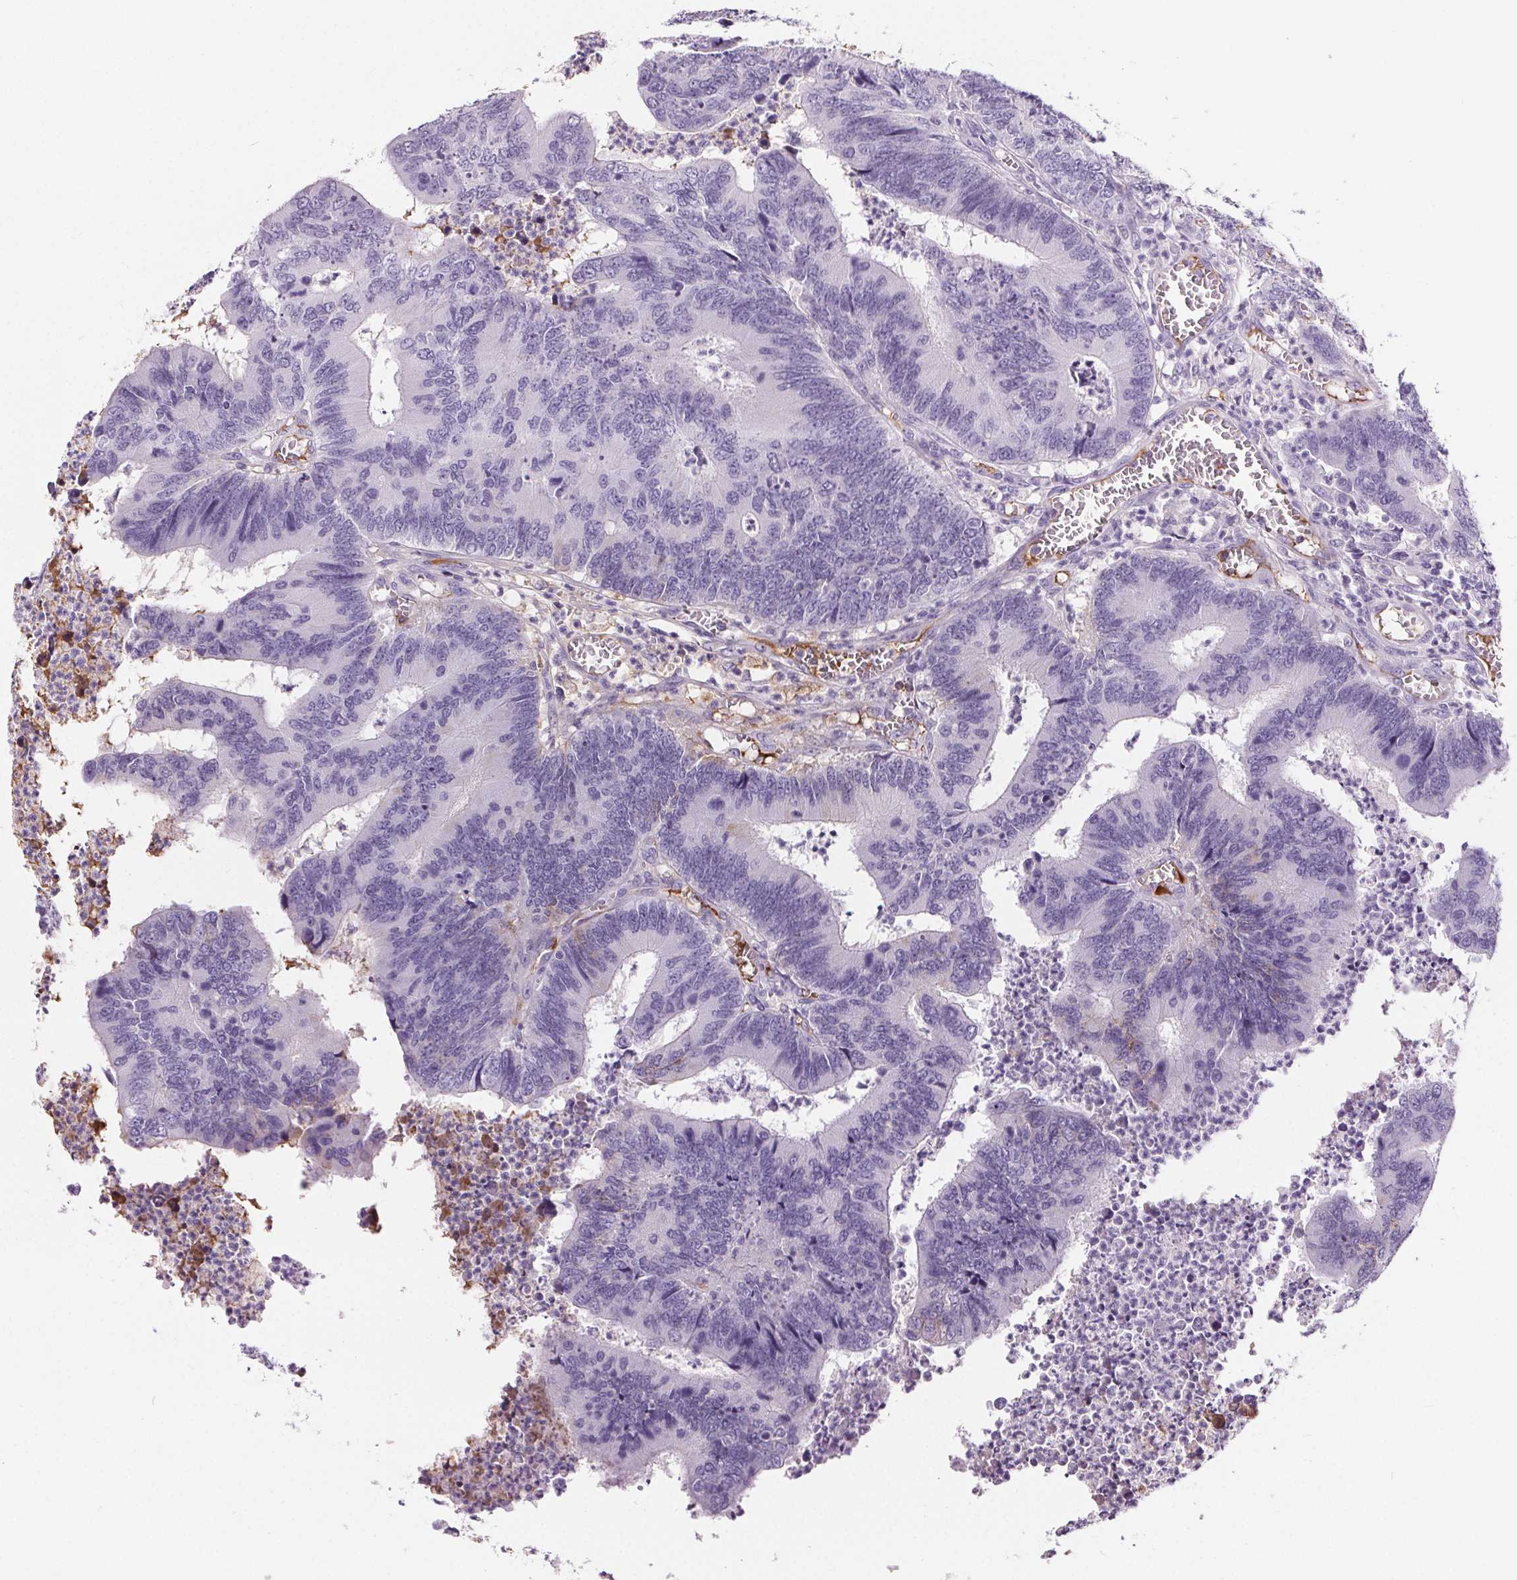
{"staining": {"intensity": "negative", "quantity": "none", "location": "none"}, "tissue": "colorectal cancer", "cell_type": "Tumor cells", "image_type": "cancer", "snomed": [{"axis": "morphology", "description": "Adenocarcinoma, NOS"}, {"axis": "topography", "description": "Colon"}], "caption": "High magnification brightfield microscopy of colorectal cancer stained with DAB (brown) and counterstained with hematoxylin (blue): tumor cells show no significant positivity.", "gene": "CD5L", "patient": {"sex": "female", "age": 67}}